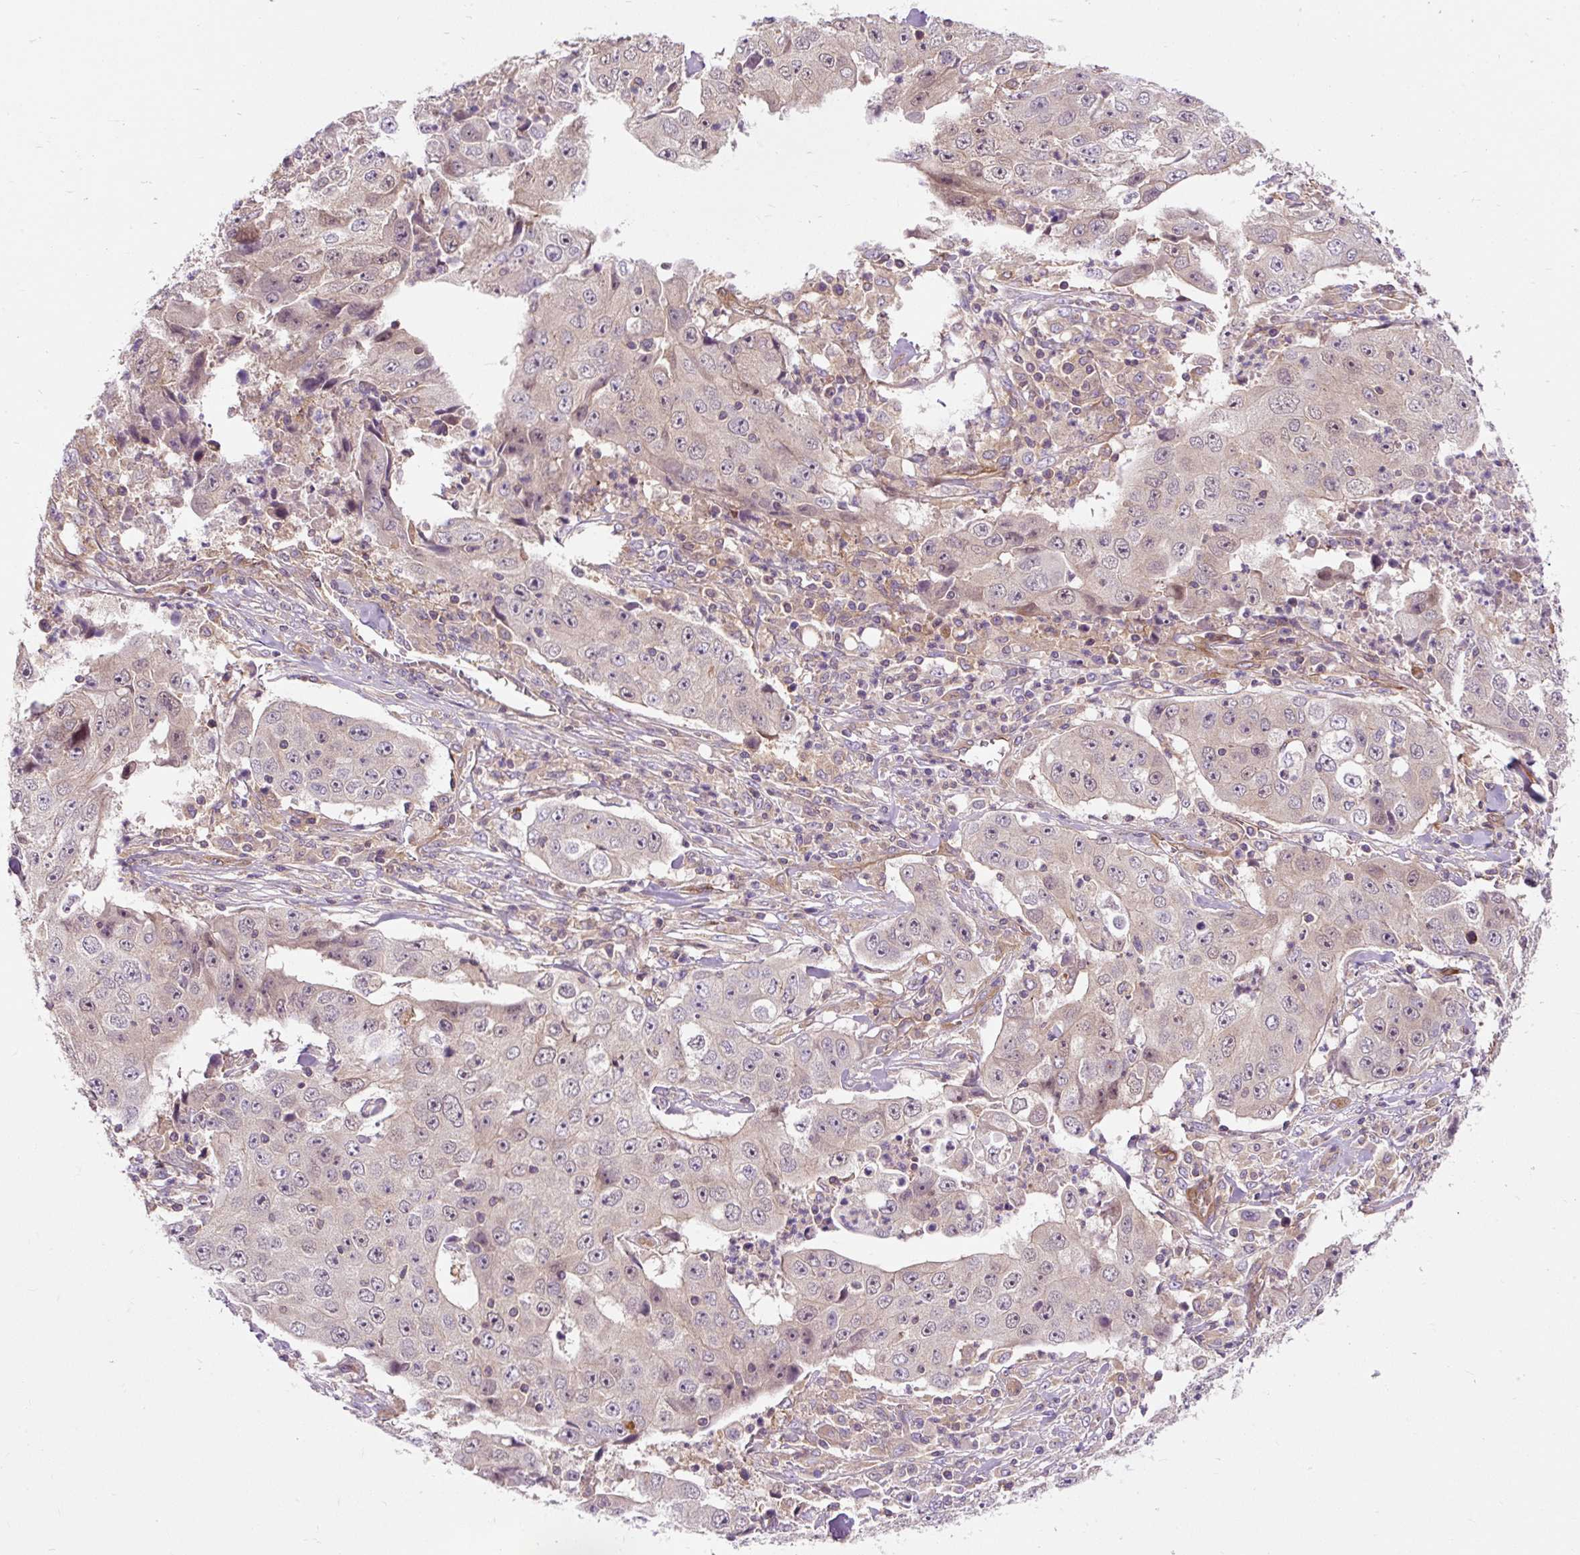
{"staining": {"intensity": "weak", "quantity": "<25%", "location": "nuclear"}, "tissue": "lung cancer", "cell_type": "Tumor cells", "image_type": "cancer", "snomed": [{"axis": "morphology", "description": "Squamous cell carcinoma, NOS"}, {"axis": "topography", "description": "Lung"}], "caption": "This image is of squamous cell carcinoma (lung) stained with immunohistochemistry to label a protein in brown with the nuclei are counter-stained blue. There is no staining in tumor cells.", "gene": "PCDHGB3", "patient": {"sex": "male", "age": 64}}